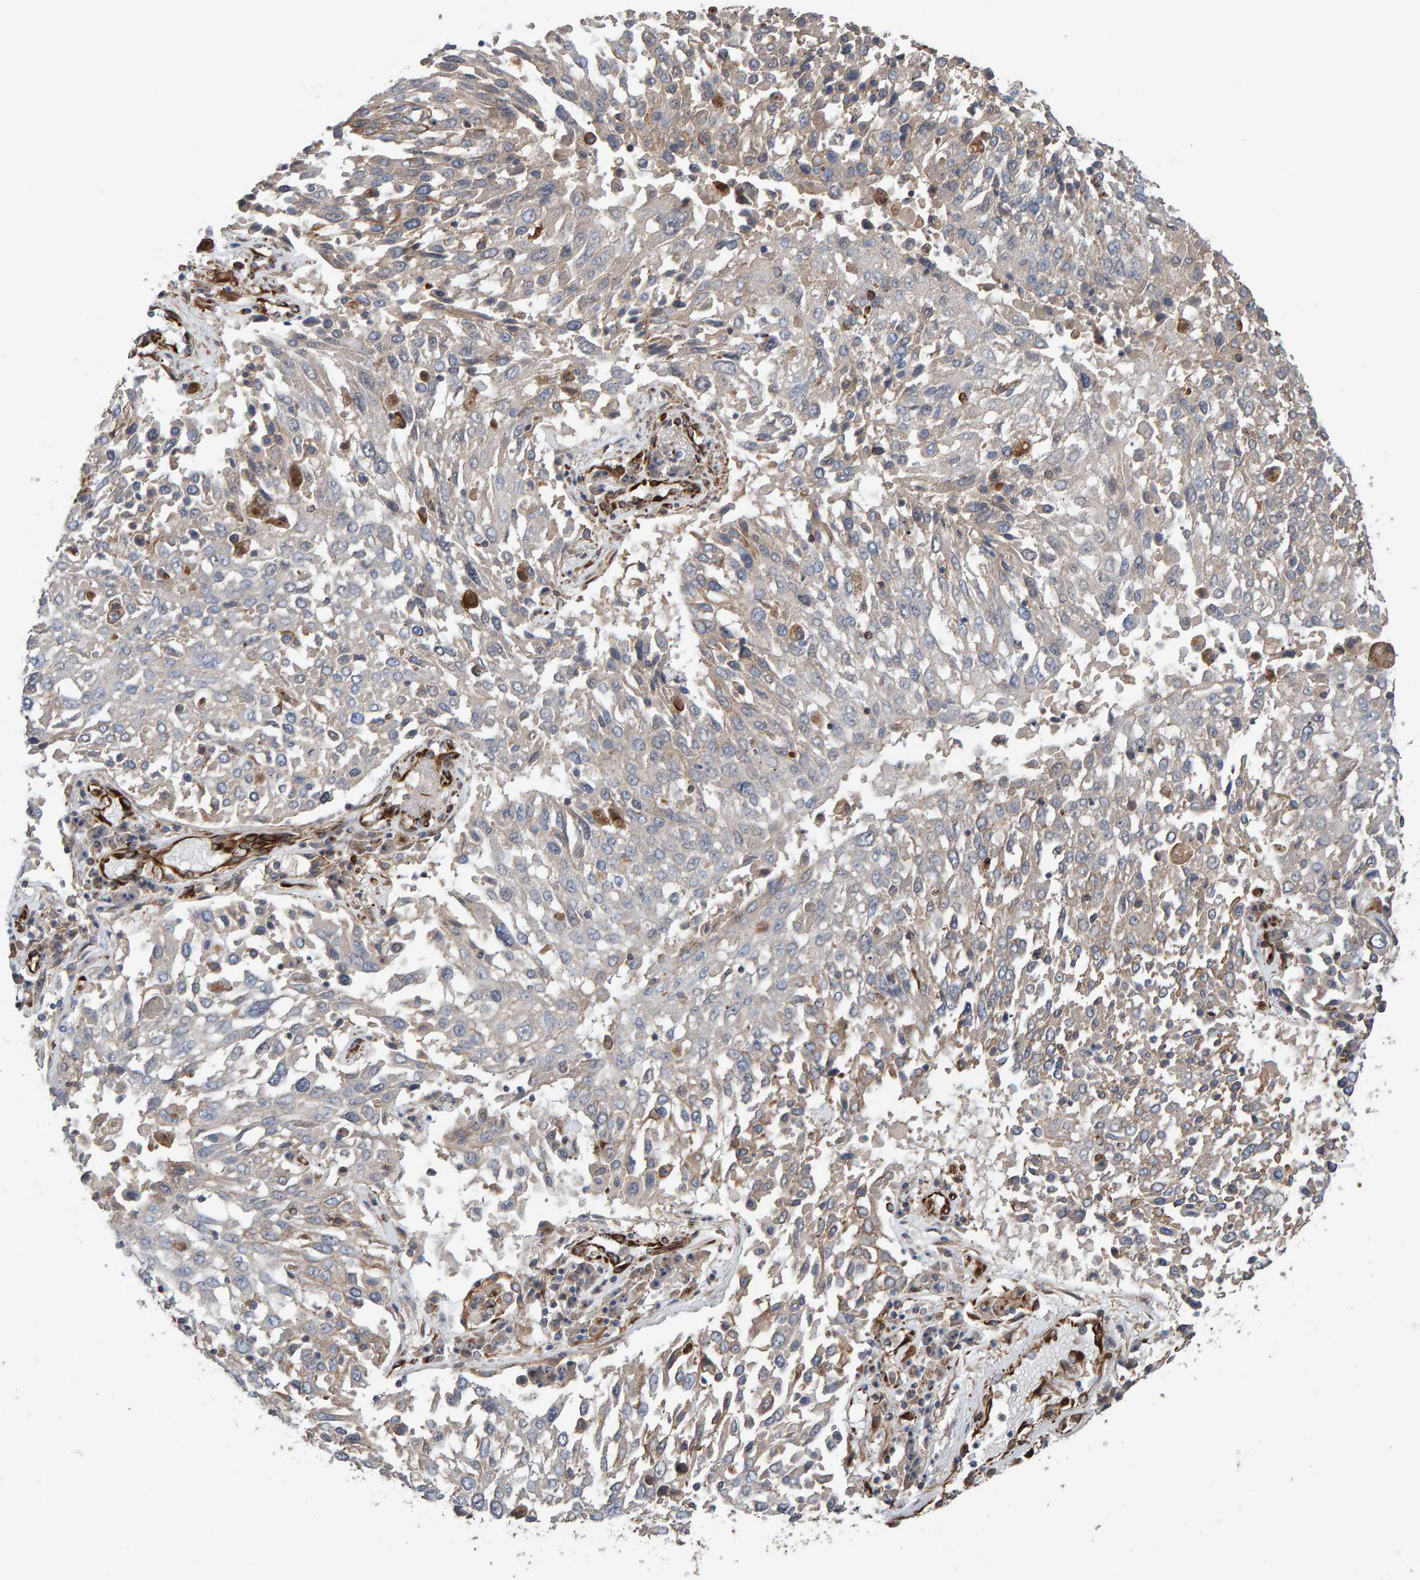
{"staining": {"intensity": "negative", "quantity": "none", "location": "none"}, "tissue": "lung cancer", "cell_type": "Tumor cells", "image_type": "cancer", "snomed": [{"axis": "morphology", "description": "Squamous cell carcinoma, NOS"}, {"axis": "topography", "description": "Lung"}], "caption": "Squamous cell carcinoma (lung) was stained to show a protein in brown. There is no significant expression in tumor cells.", "gene": "ZNF347", "patient": {"sex": "male", "age": 65}}